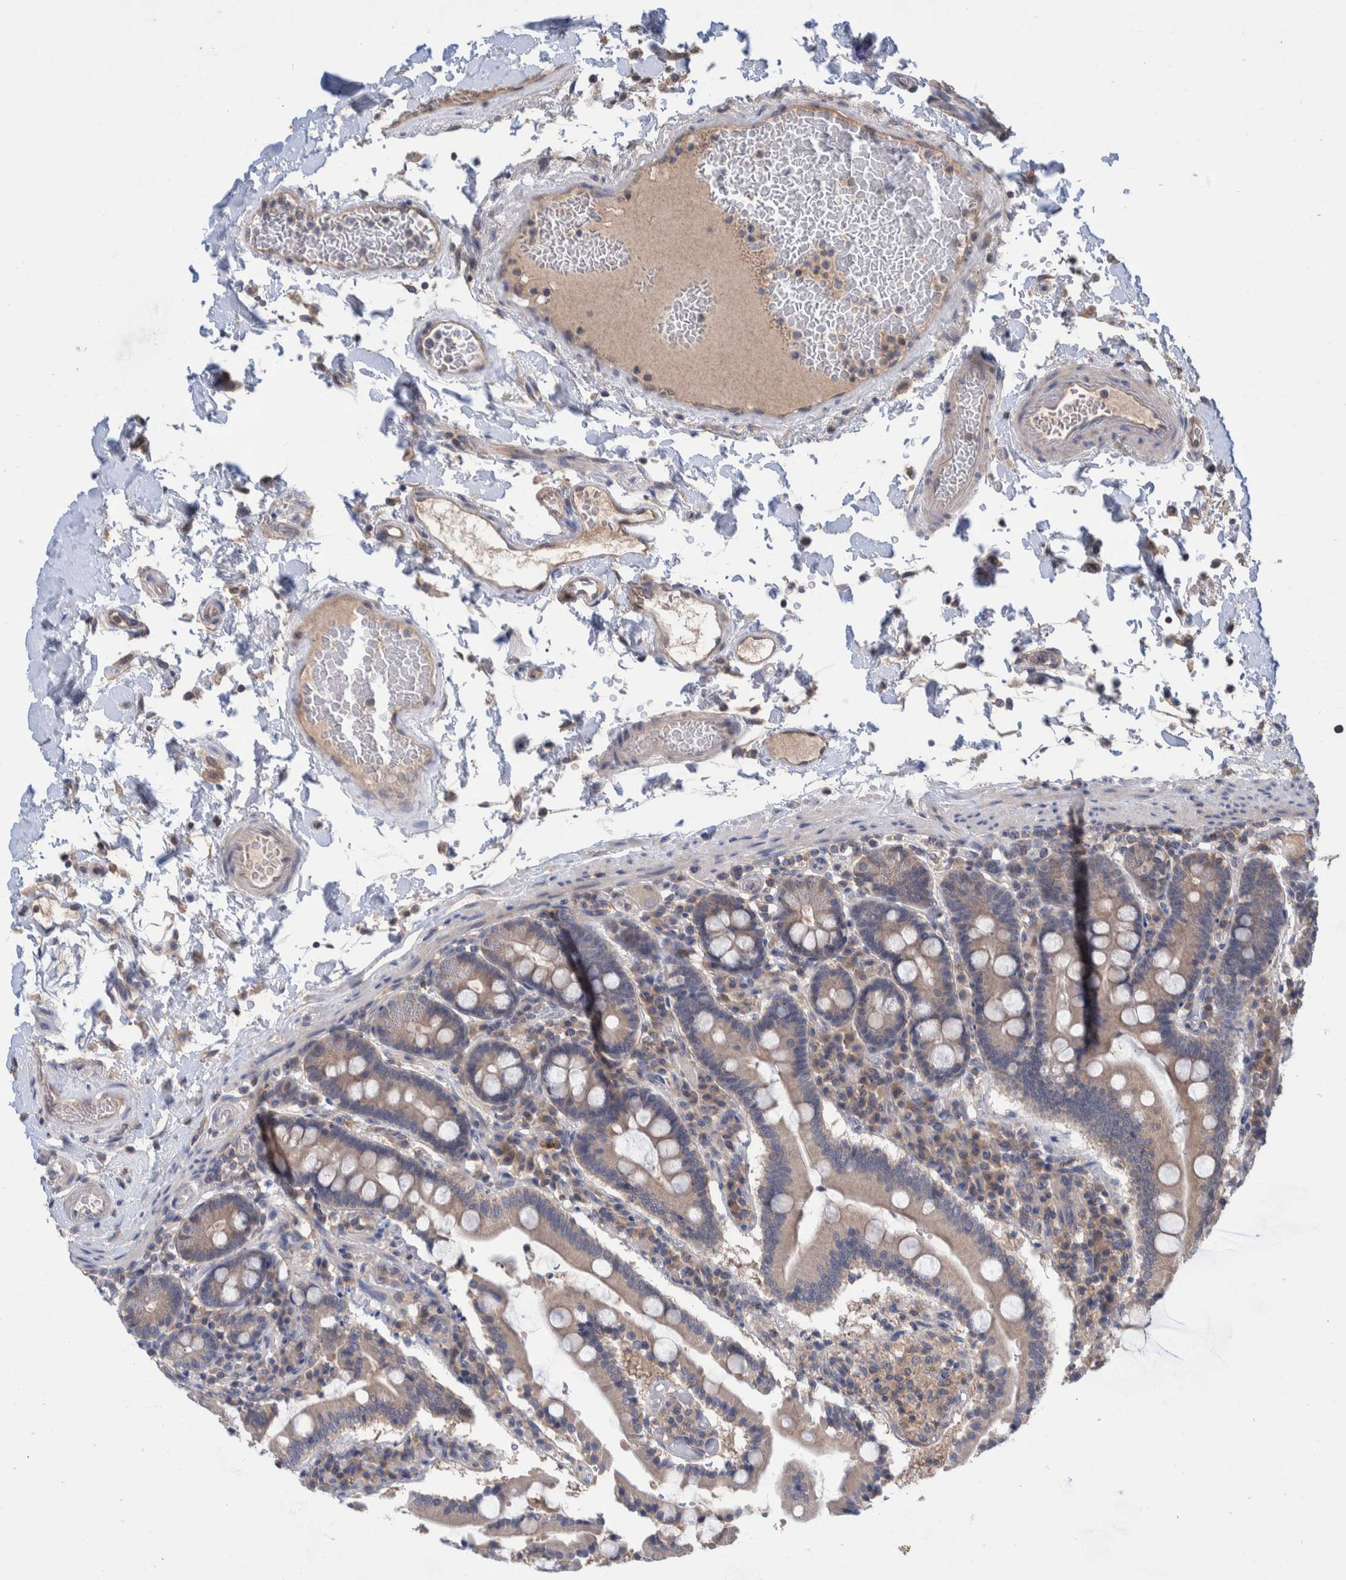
{"staining": {"intensity": "moderate", "quantity": "<25%", "location": "cytoplasmic/membranous"}, "tissue": "duodenum", "cell_type": "Glandular cells", "image_type": "normal", "snomed": [{"axis": "morphology", "description": "Normal tissue, NOS"}, {"axis": "topography", "description": "Small intestine, NOS"}], "caption": "Unremarkable duodenum was stained to show a protein in brown. There is low levels of moderate cytoplasmic/membranous staining in approximately <25% of glandular cells. The staining is performed using DAB (3,3'-diaminobenzidine) brown chromogen to label protein expression. The nuclei are counter-stained blue using hematoxylin.", "gene": "PLPBP", "patient": {"sex": "female", "age": 71}}